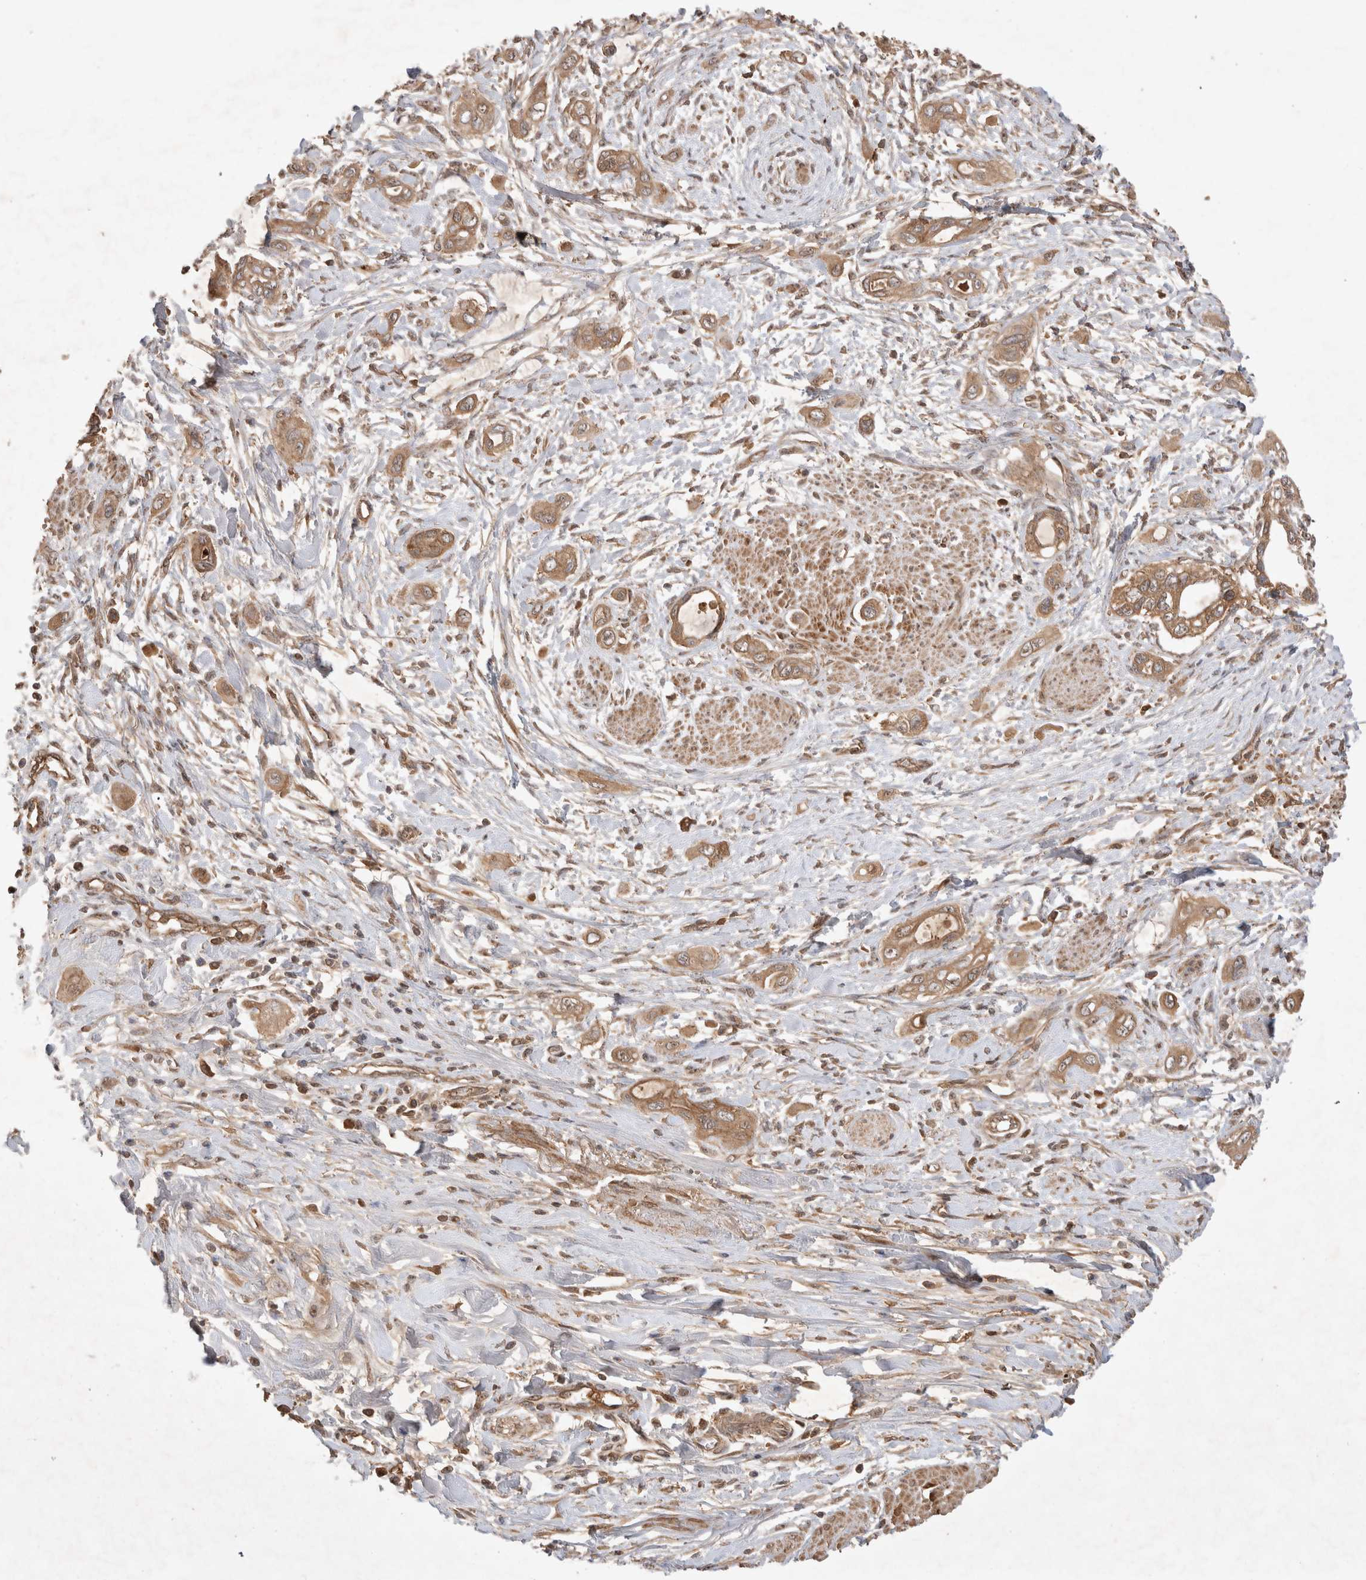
{"staining": {"intensity": "moderate", "quantity": ">75%", "location": "cytoplasmic/membranous"}, "tissue": "pancreatic cancer", "cell_type": "Tumor cells", "image_type": "cancer", "snomed": [{"axis": "morphology", "description": "Adenocarcinoma, NOS"}, {"axis": "topography", "description": "Pancreas"}], "caption": "A medium amount of moderate cytoplasmic/membranous positivity is seen in approximately >75% of tumor cells in pancreatic cancer tissue. Immunohistochemistry (ihc) stains the protein in brown and the nuclei are stained blue.", "gene": "FAM221A", "patient": {"sex": "male", "age": 59}}